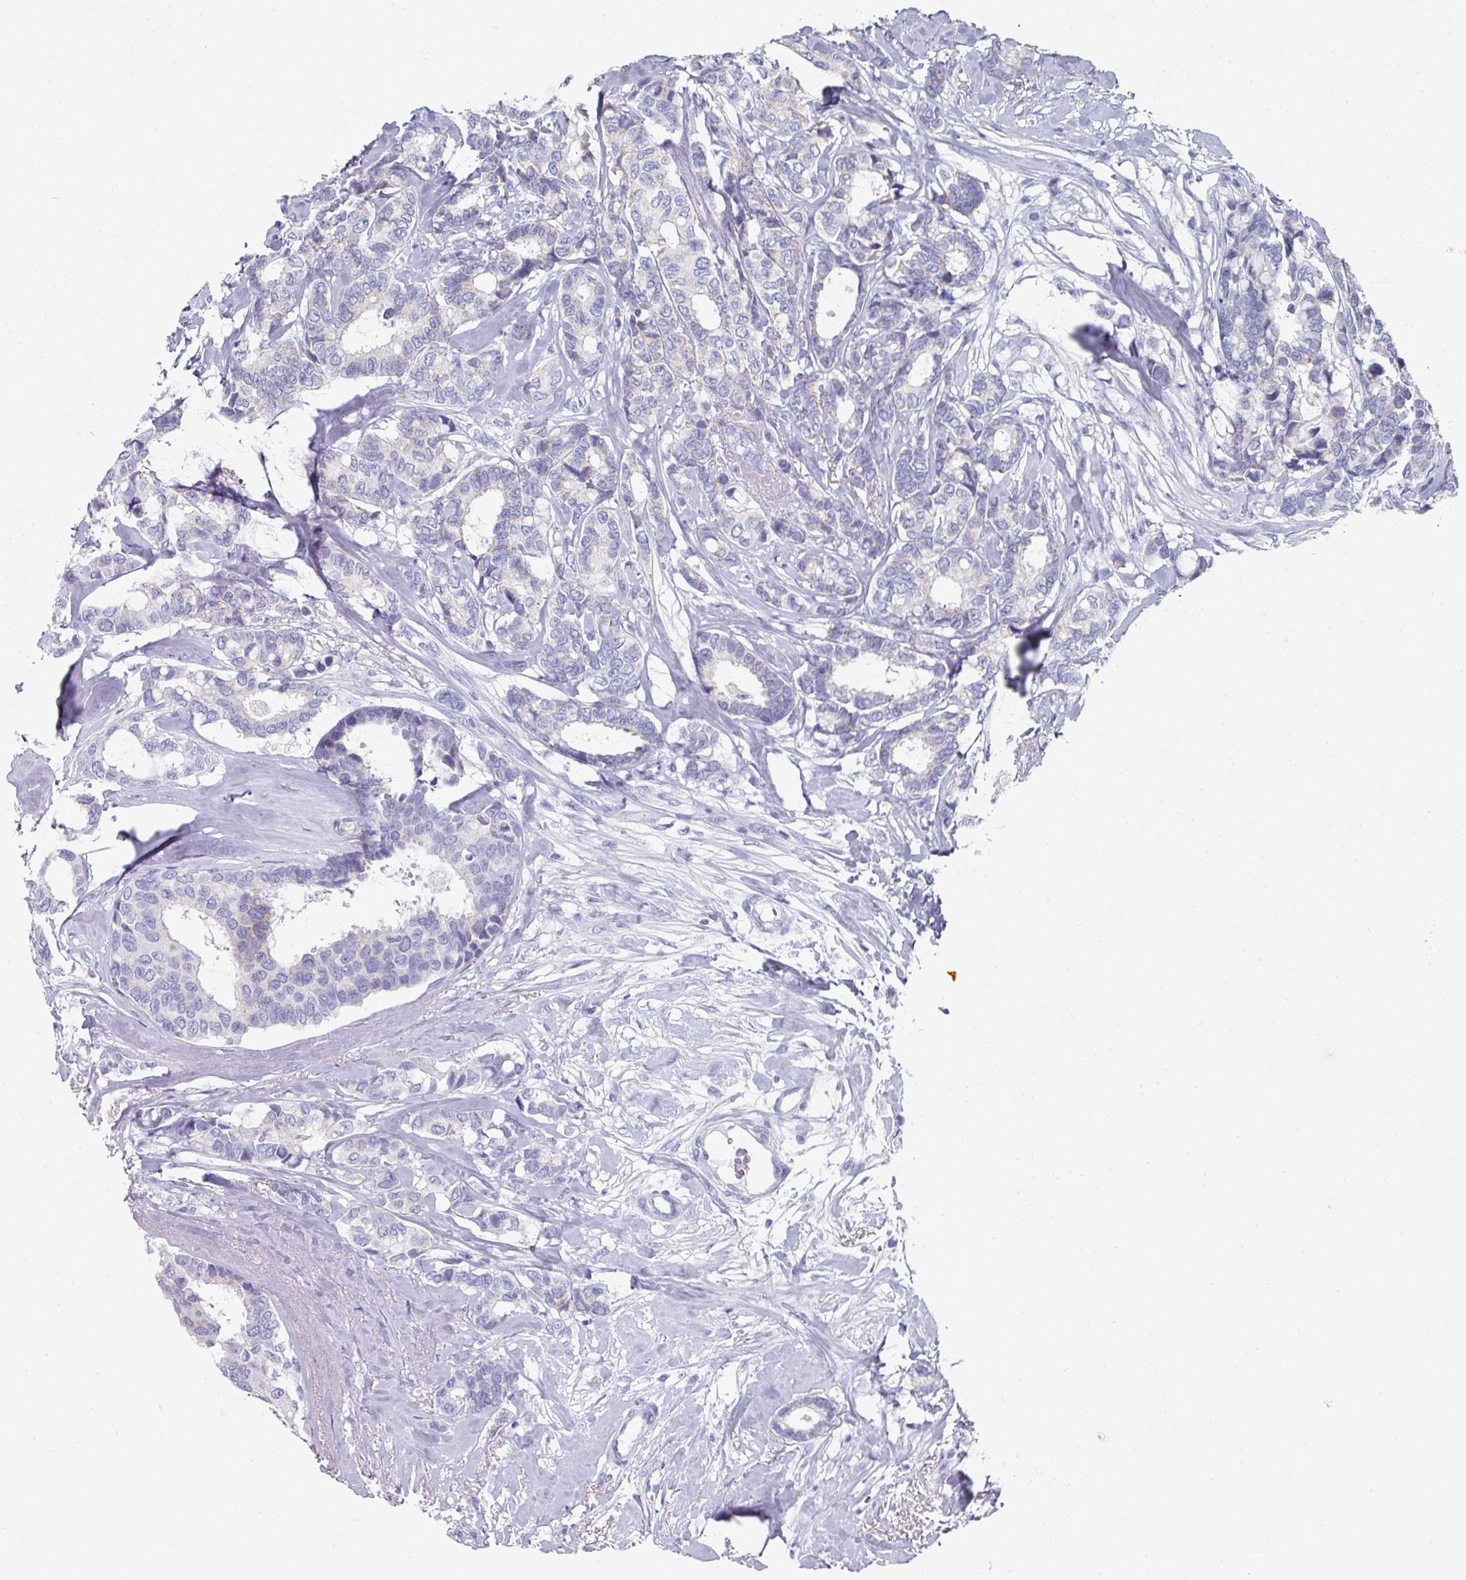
{"staining": {"intensity": "negative", "quantity": "none", "location": "none"}, "tissue": "breast cancer", "cell_type": "Tumor cells", "image_type": "cancer", "snomed": [{"axis": "morphology", "description": "Duct carcinoma"}, {"axis": "topography", "description": "Breast"}], "caption": "High power microscopy histopathology image of an IHC histopathology image of breast invasive ductal carcinoma, revealing no significant staining in tumor cells.", "gene": "SETBP1", "patient": {"sex": "female", "age": 87}}